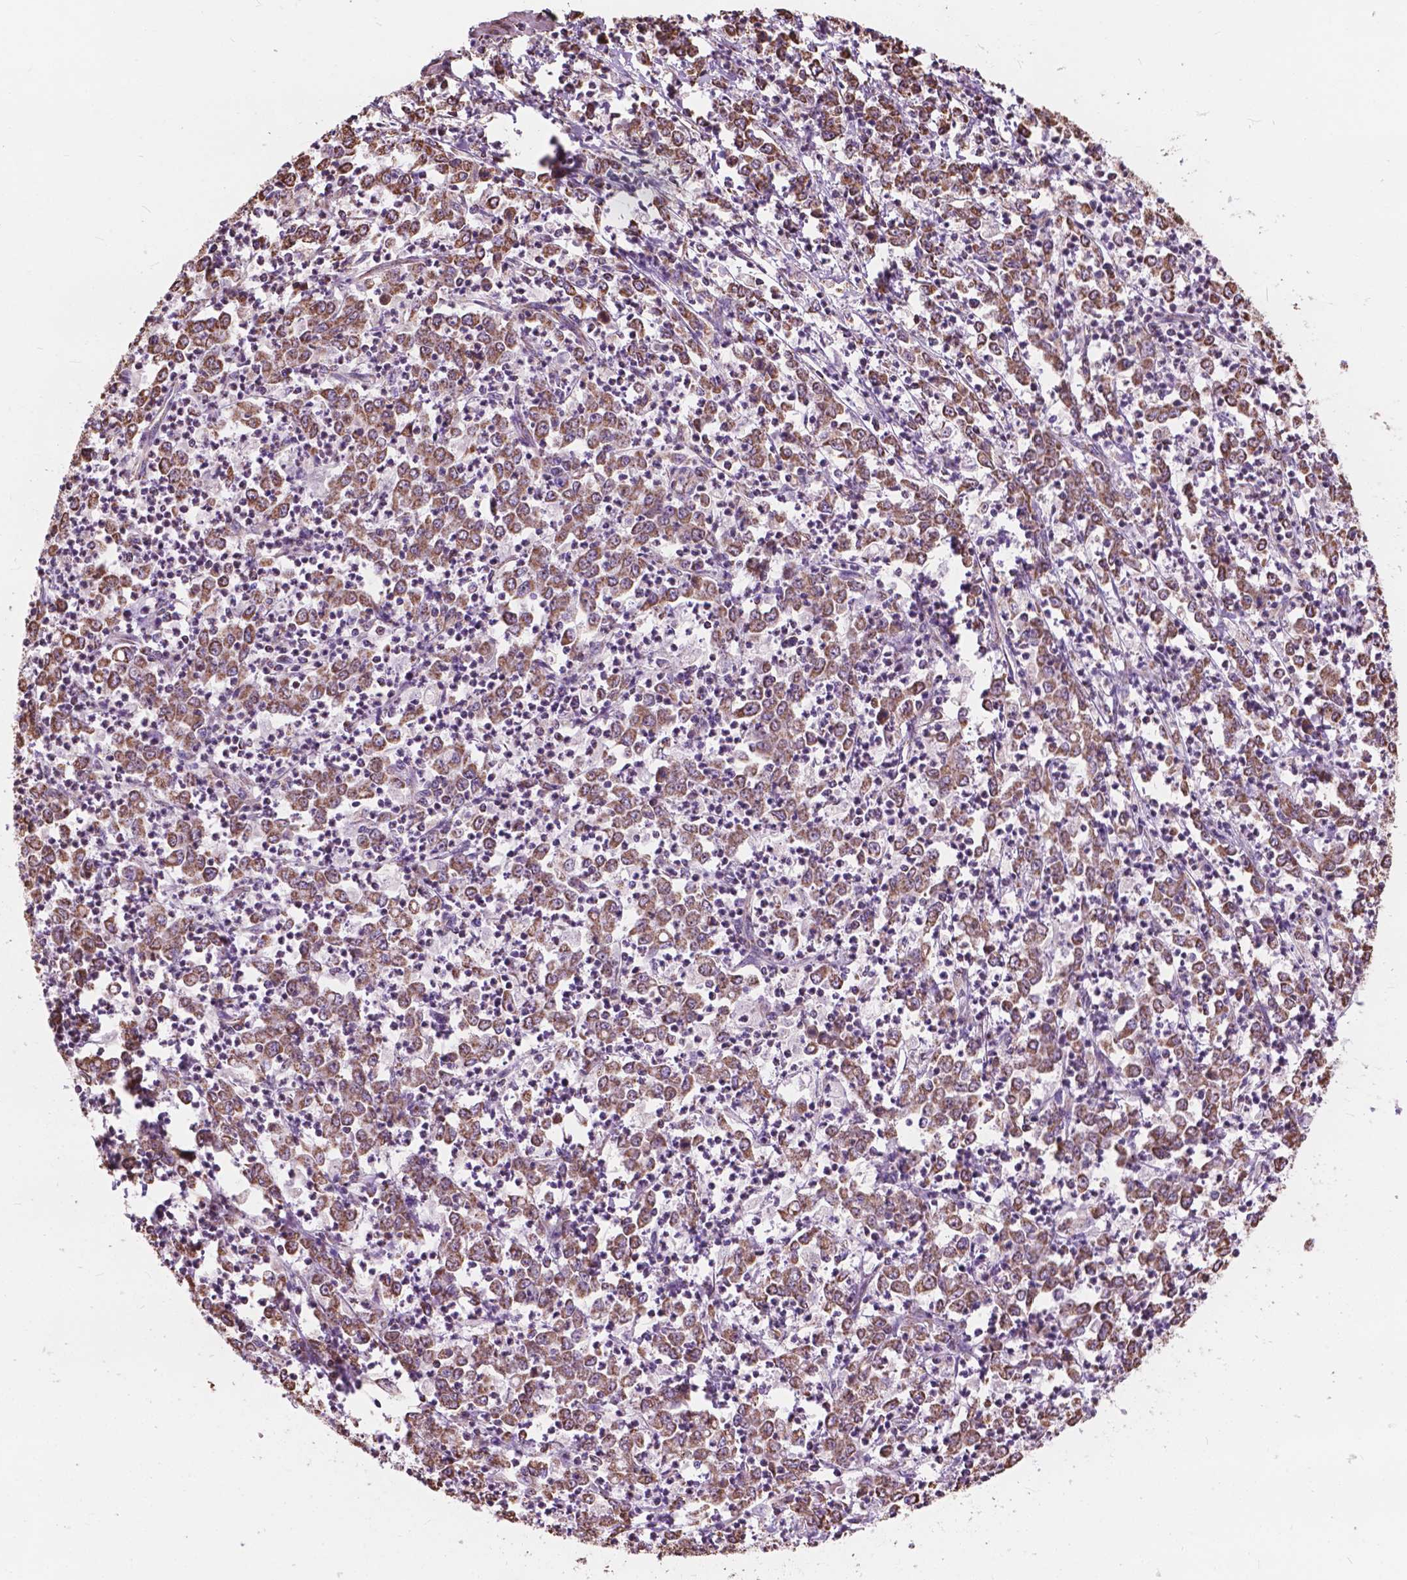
{"staining": {"intensity": "moderate", "quantity": ">75%", "location": "cytoplasmic/membranous"}, "tissue": "stomach cancer", "cell_type": "Tumor cells", "image_type": "cancer", "snomed": [{"axis": "morphology", "description": "Adenocarcinoma, NOS"}, {"axis": "topography", "description": "Stomach, lower"}], "caption": "Tumor cells display moderate cytoplasmic/membranous expression in about >75% of cells in stomach cancer (adenocarcinoma).", "gene": "SCOC", "patient": {"sex": "female", "age": 71}}